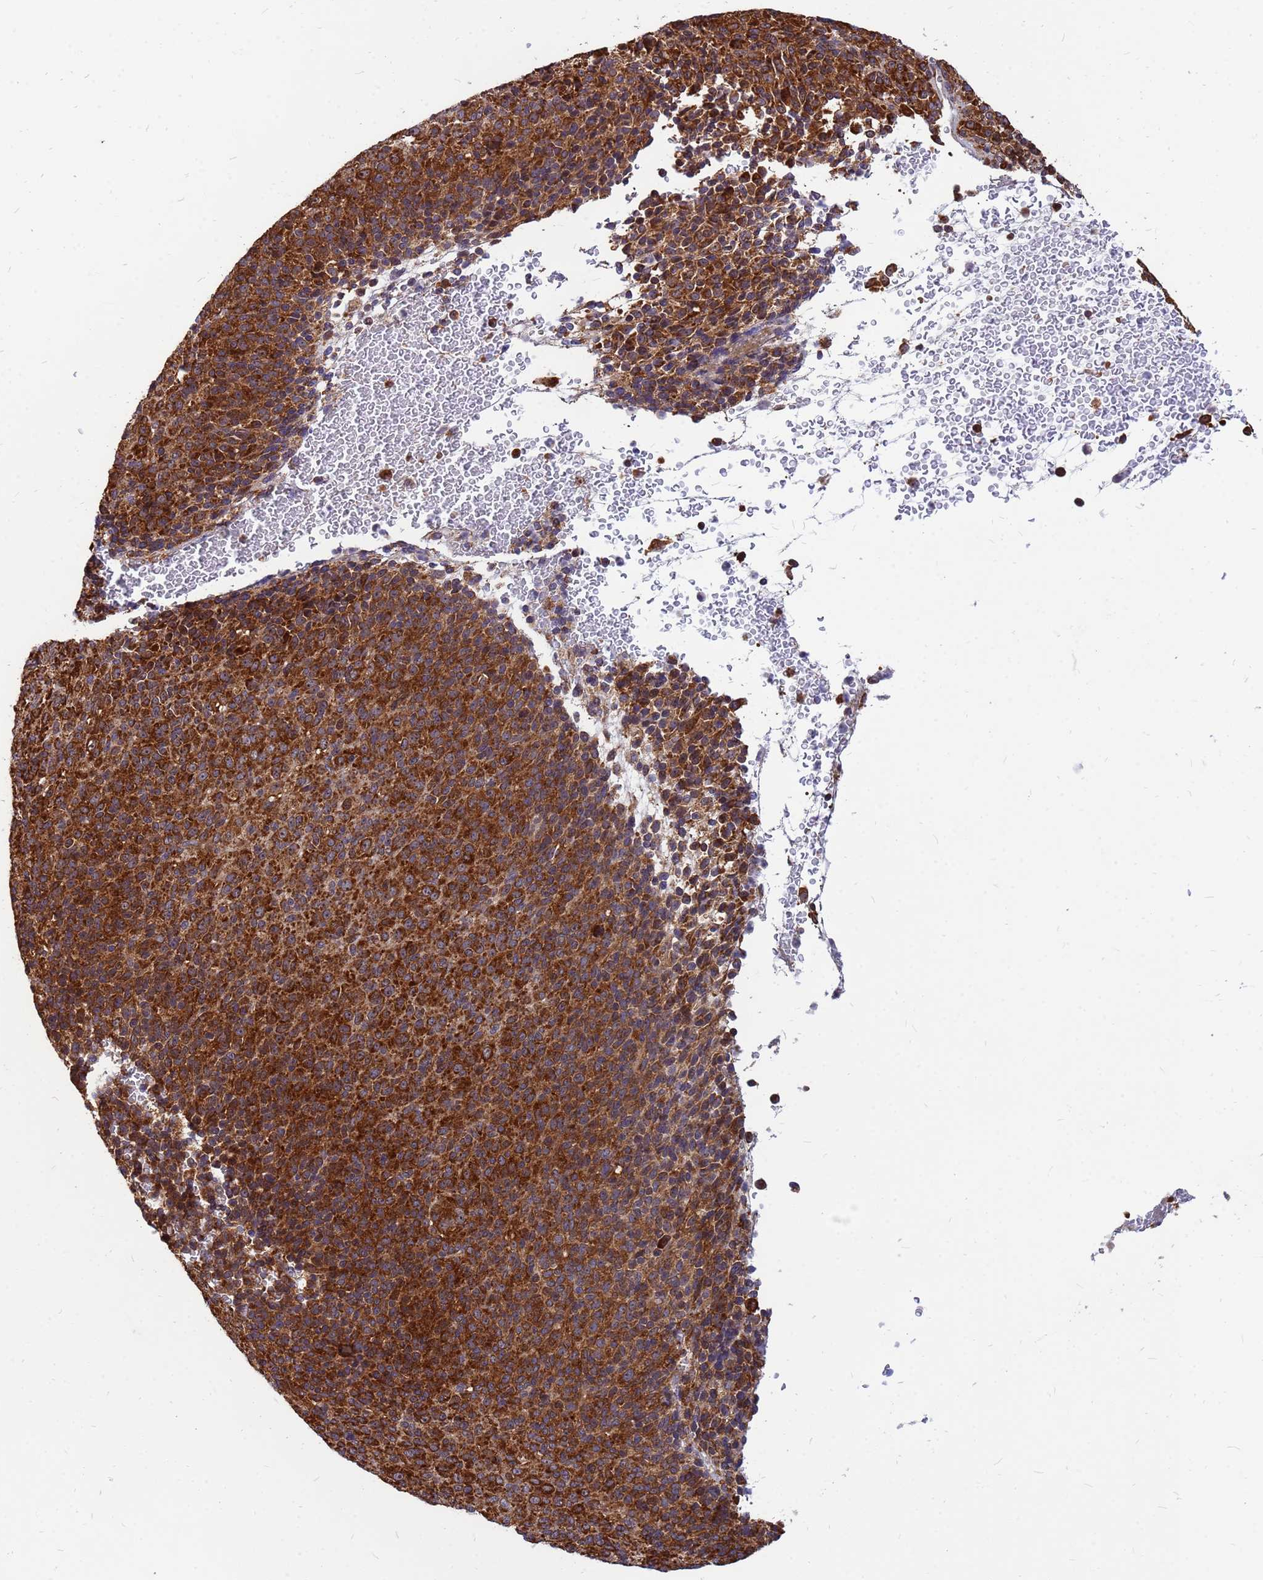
{"staining": {"intensity": "strong", "quantity": ">75%", "location": "cytoplasmic/membranous"}, "tissue": "melanoma", "cell_type": "Tumor cells", "image_type": "cancer", "snomed": [{"axis": "morphology", "description": "Malignant melanoma, Metastatic site"}, {"axis": "topography", "description": "Brain"}], "caption": "There is high levels of strong cytoplasmic/membranous staining in tumor cells of melanoma, as demonstrated by immunohistochemical staining (brown color).", "gene": "RPL8", "patient": {"sex": "female", "age": 56}}